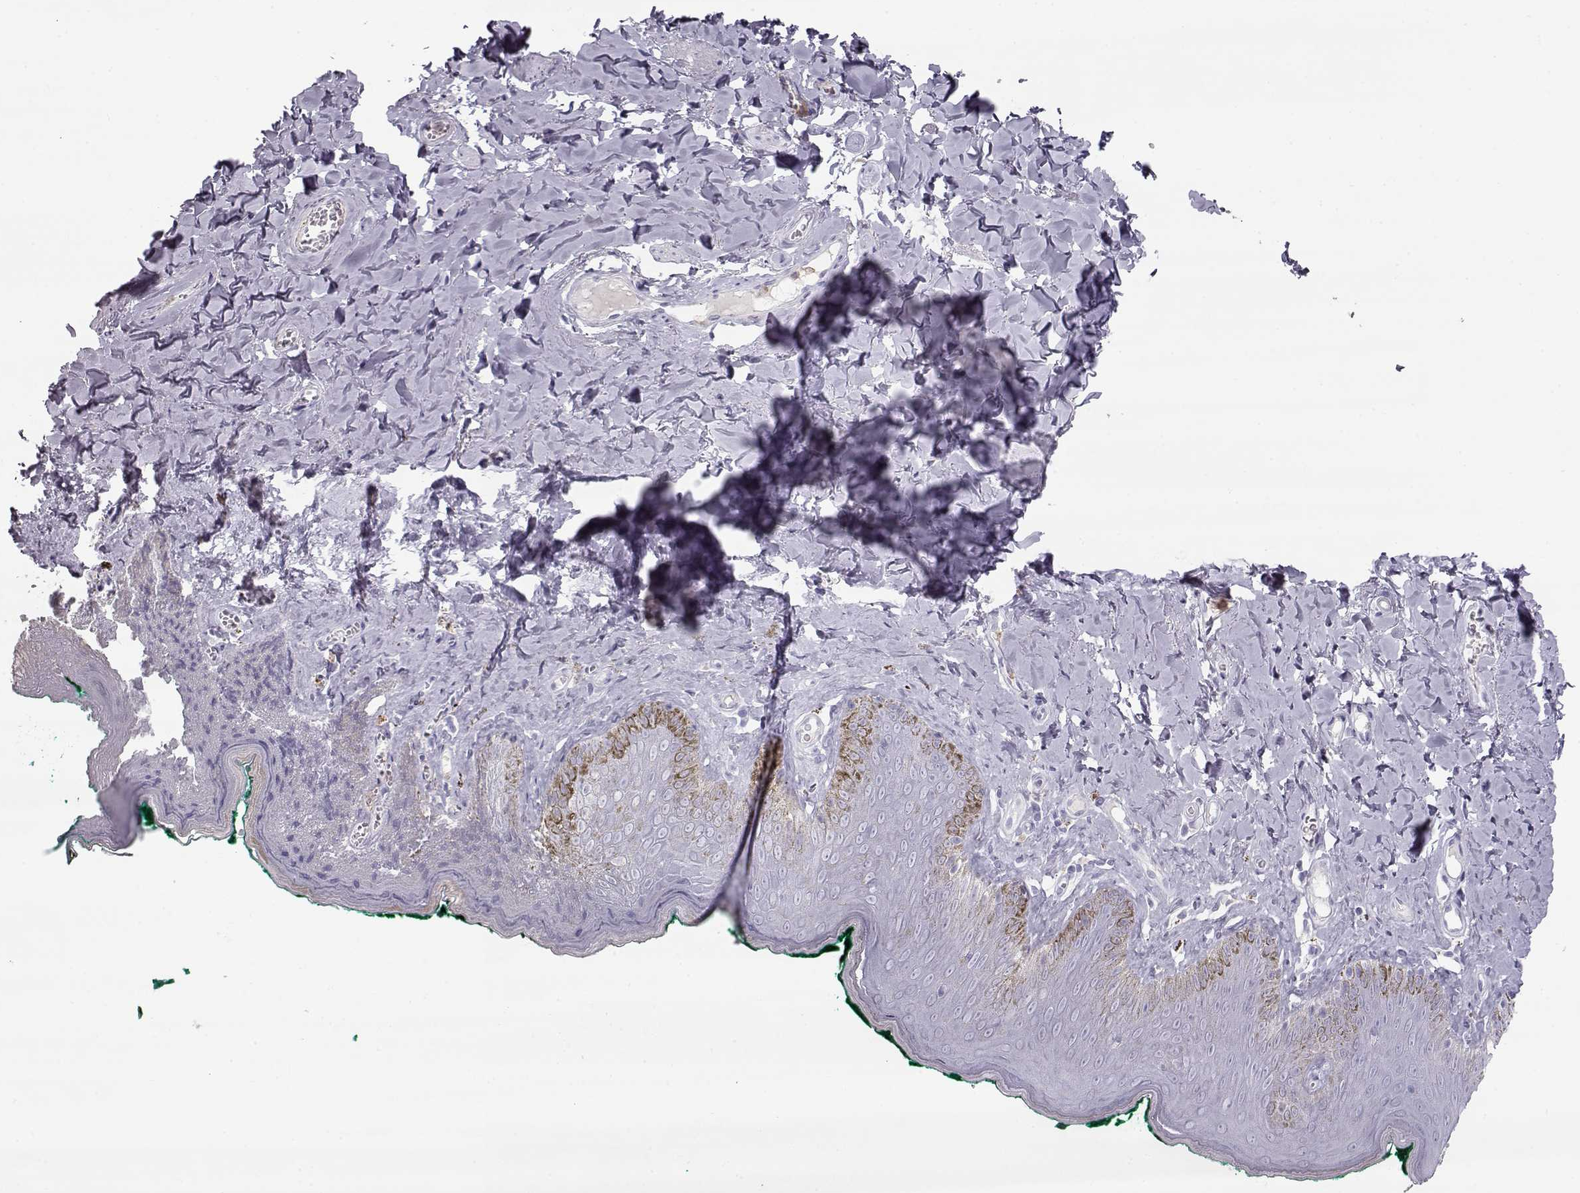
{"staining": {"intensity": "negative", "quantity": "none", "location": "none"}, "tissue": "skin", "cell_type": "Epidermal cells", "image_type": "normal", "snomed": [{"axis": "morphology", "description": "Normal tissue, NOS"}, {"axis": "topography", "description": "Vulva"}], "caption": "Skin stained for a protein using IHC reveals no staining epidermal cells.", "gene": "MIP", "patient": {"sex": "female", "age": 66}}